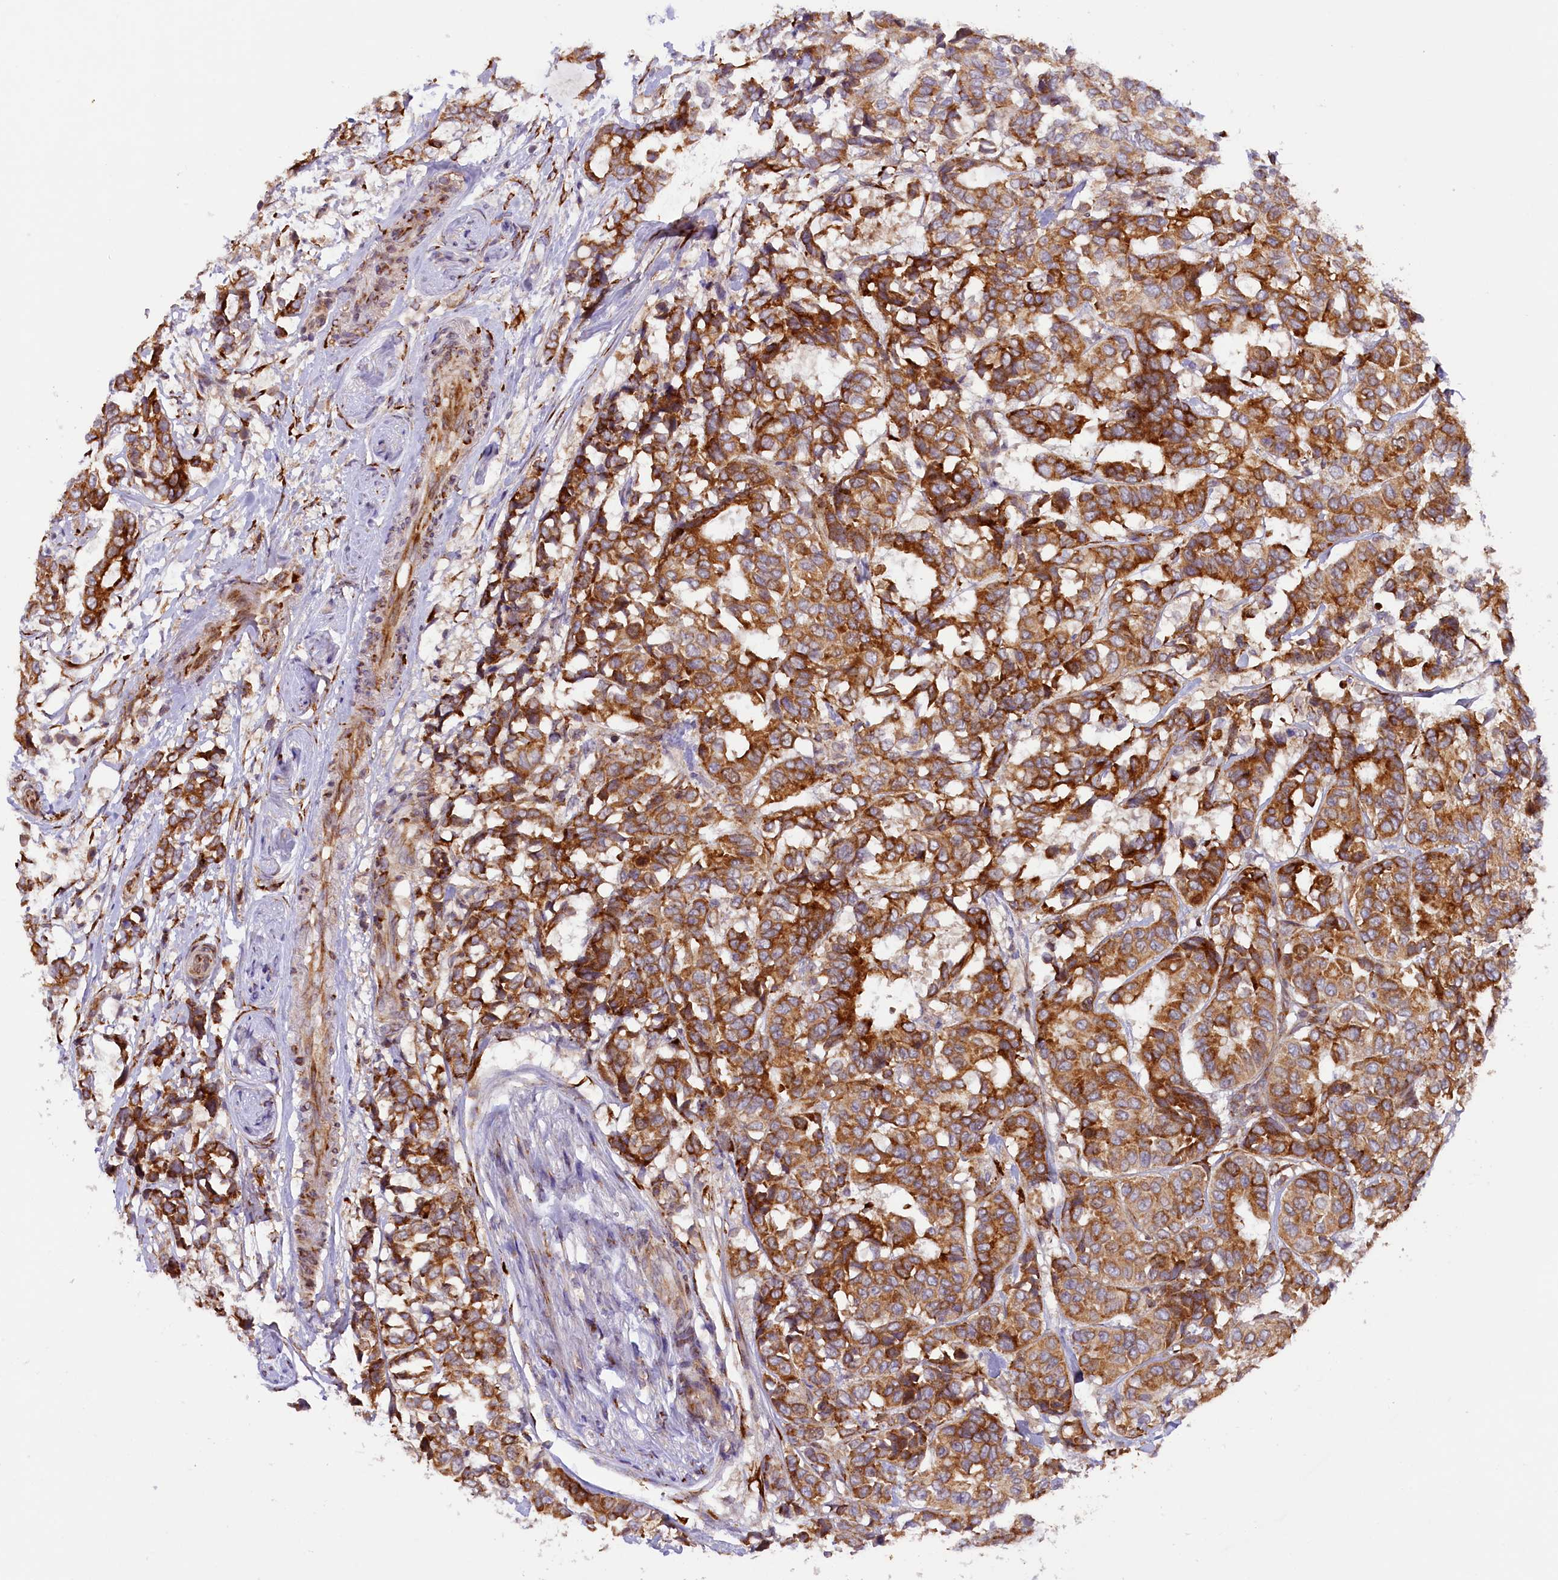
{"staining": {"intensity": "strong", "quantity": ">75%", "location": "cytoplasmic/membranous"}, "tissue": "breast cancer", "cell_type": "Tumor cells", "image_type": "cancer", "snomed": [{"axis": "morphology", "description": "Duct carcinoma"}, {"axis": "topography", "description": "Breast"}], "caption": "Immunohistochemical staining of human breast intraductal carcinoma displays high levels of strong cytoplasmic/membranous positivity in about >75% of tumor cells.", "gene": "SSC5D", "patient": {"sex": "female", "age": 87}}